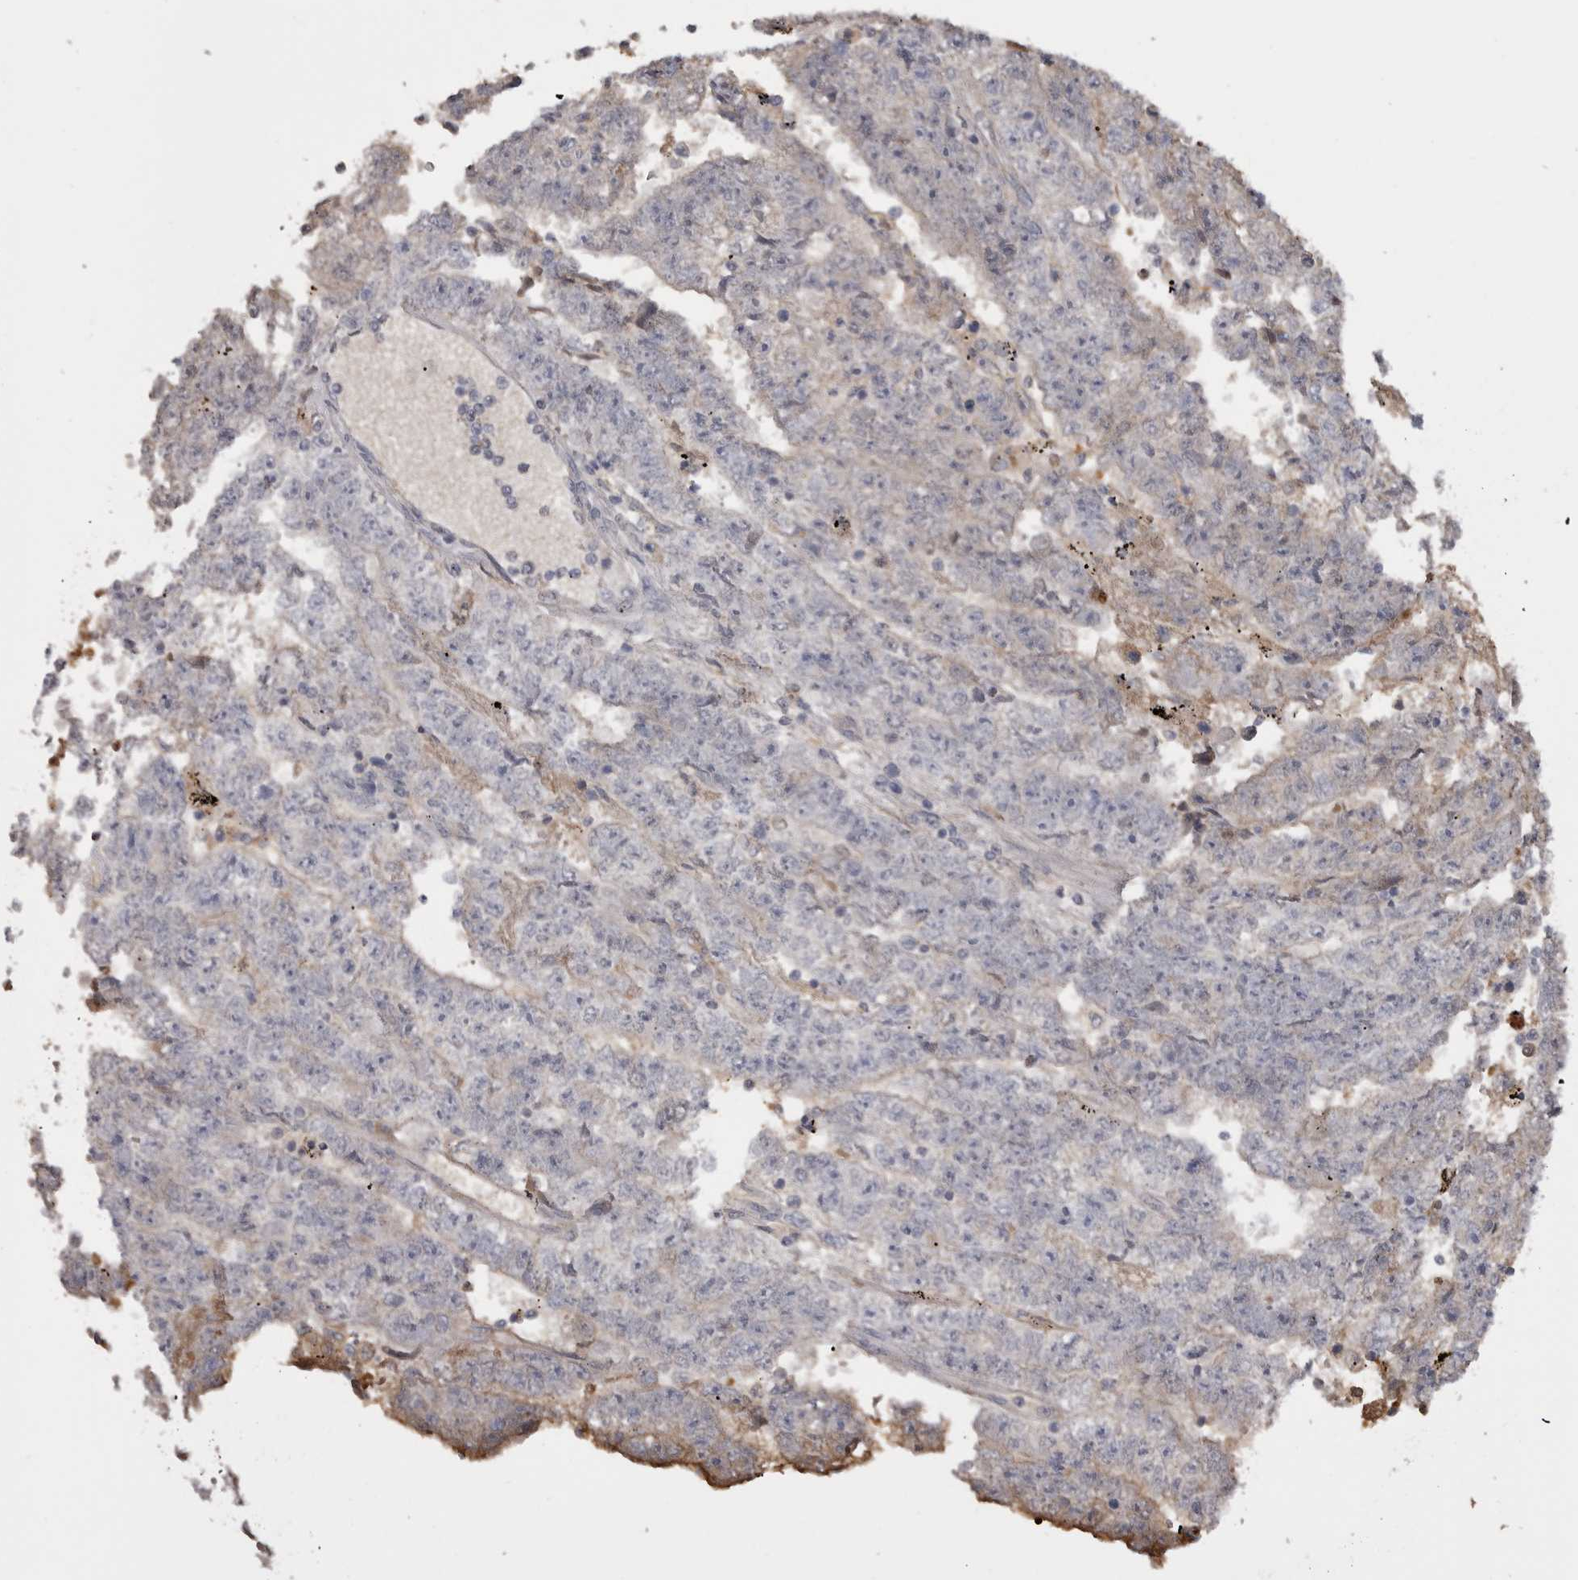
{"staining": {"intensity": "negative", "quantity": "none", "location": "none"}, "tissue": "testis cancer", "cell_type": "Tumor cells", "image_type": "cancer", "snomed": [{"axis": "morphology", "description": "Carcinoma, Embryonal, NOS"}, {"axis": "topography", "description": "Testis"}], "caption": "IHC image of testis cancer (embryonal carcinoma) stained for a protein (brown), which reveals no expression in tumor cells.", "gene": "AHSG", "patient": {"sex": "male", "age": 25}}